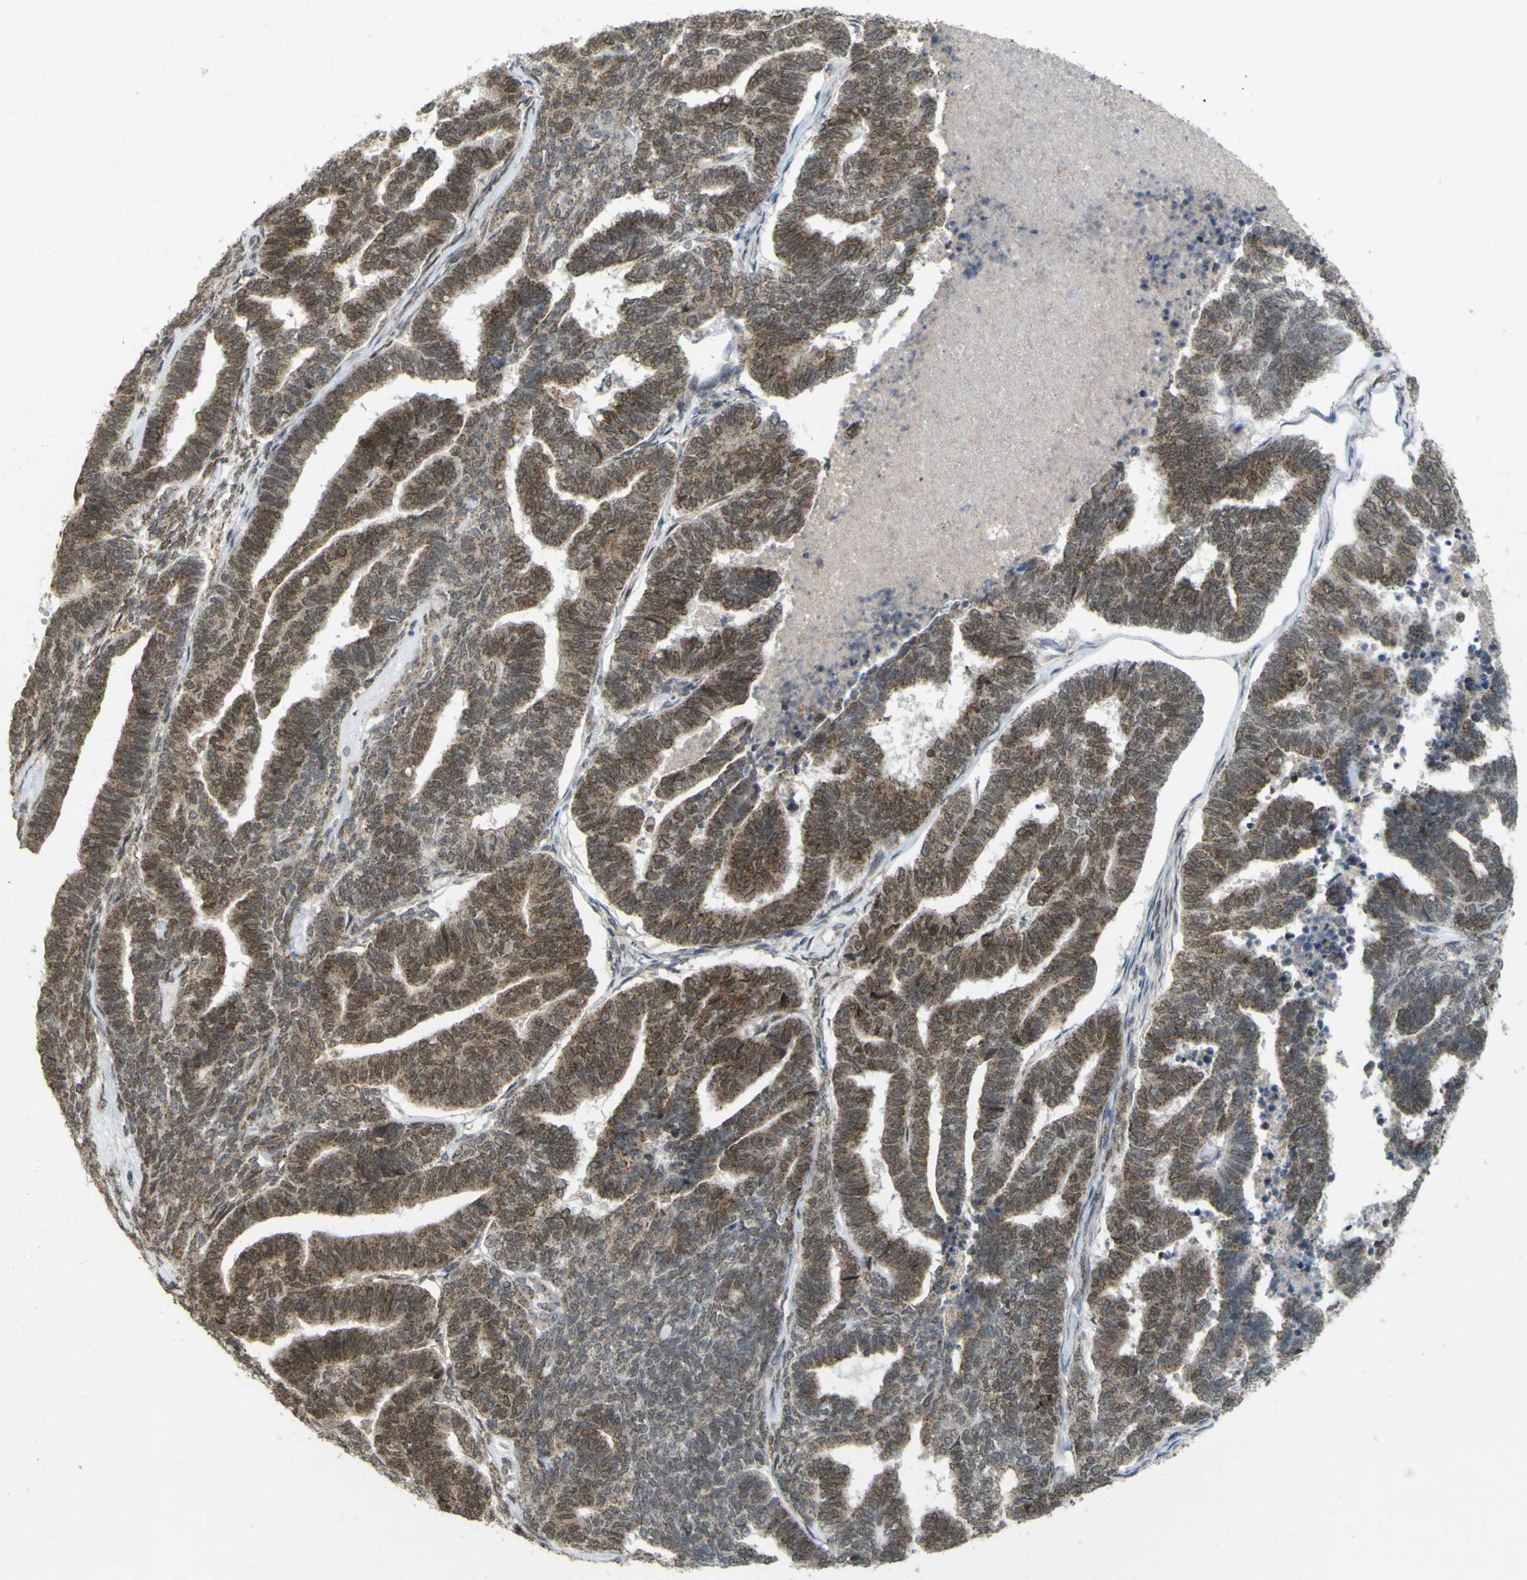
{"staining": {"intensity": "moderate", "quantity": ">75%", "location": "cytoplasmic/membranous"}, "tissue": "endometrial cancer", "cell_type": "Tumor cells", "image_type": "cancer", "snomed": [{"axis": "morphology", "description": "Adenocarcinoma, NOS"}, {"axis": "topography", "description": "Endometrium"}], "caption": "About >75% of tumor cells in adenocarcinoma (endometrial) demonstrate moderate cytoplasmic/membranous protein positivity as visualized by brown immunohistochemical staining.", "gene": "ACBD5", "patient": {"sex": "female", "age": 70}}